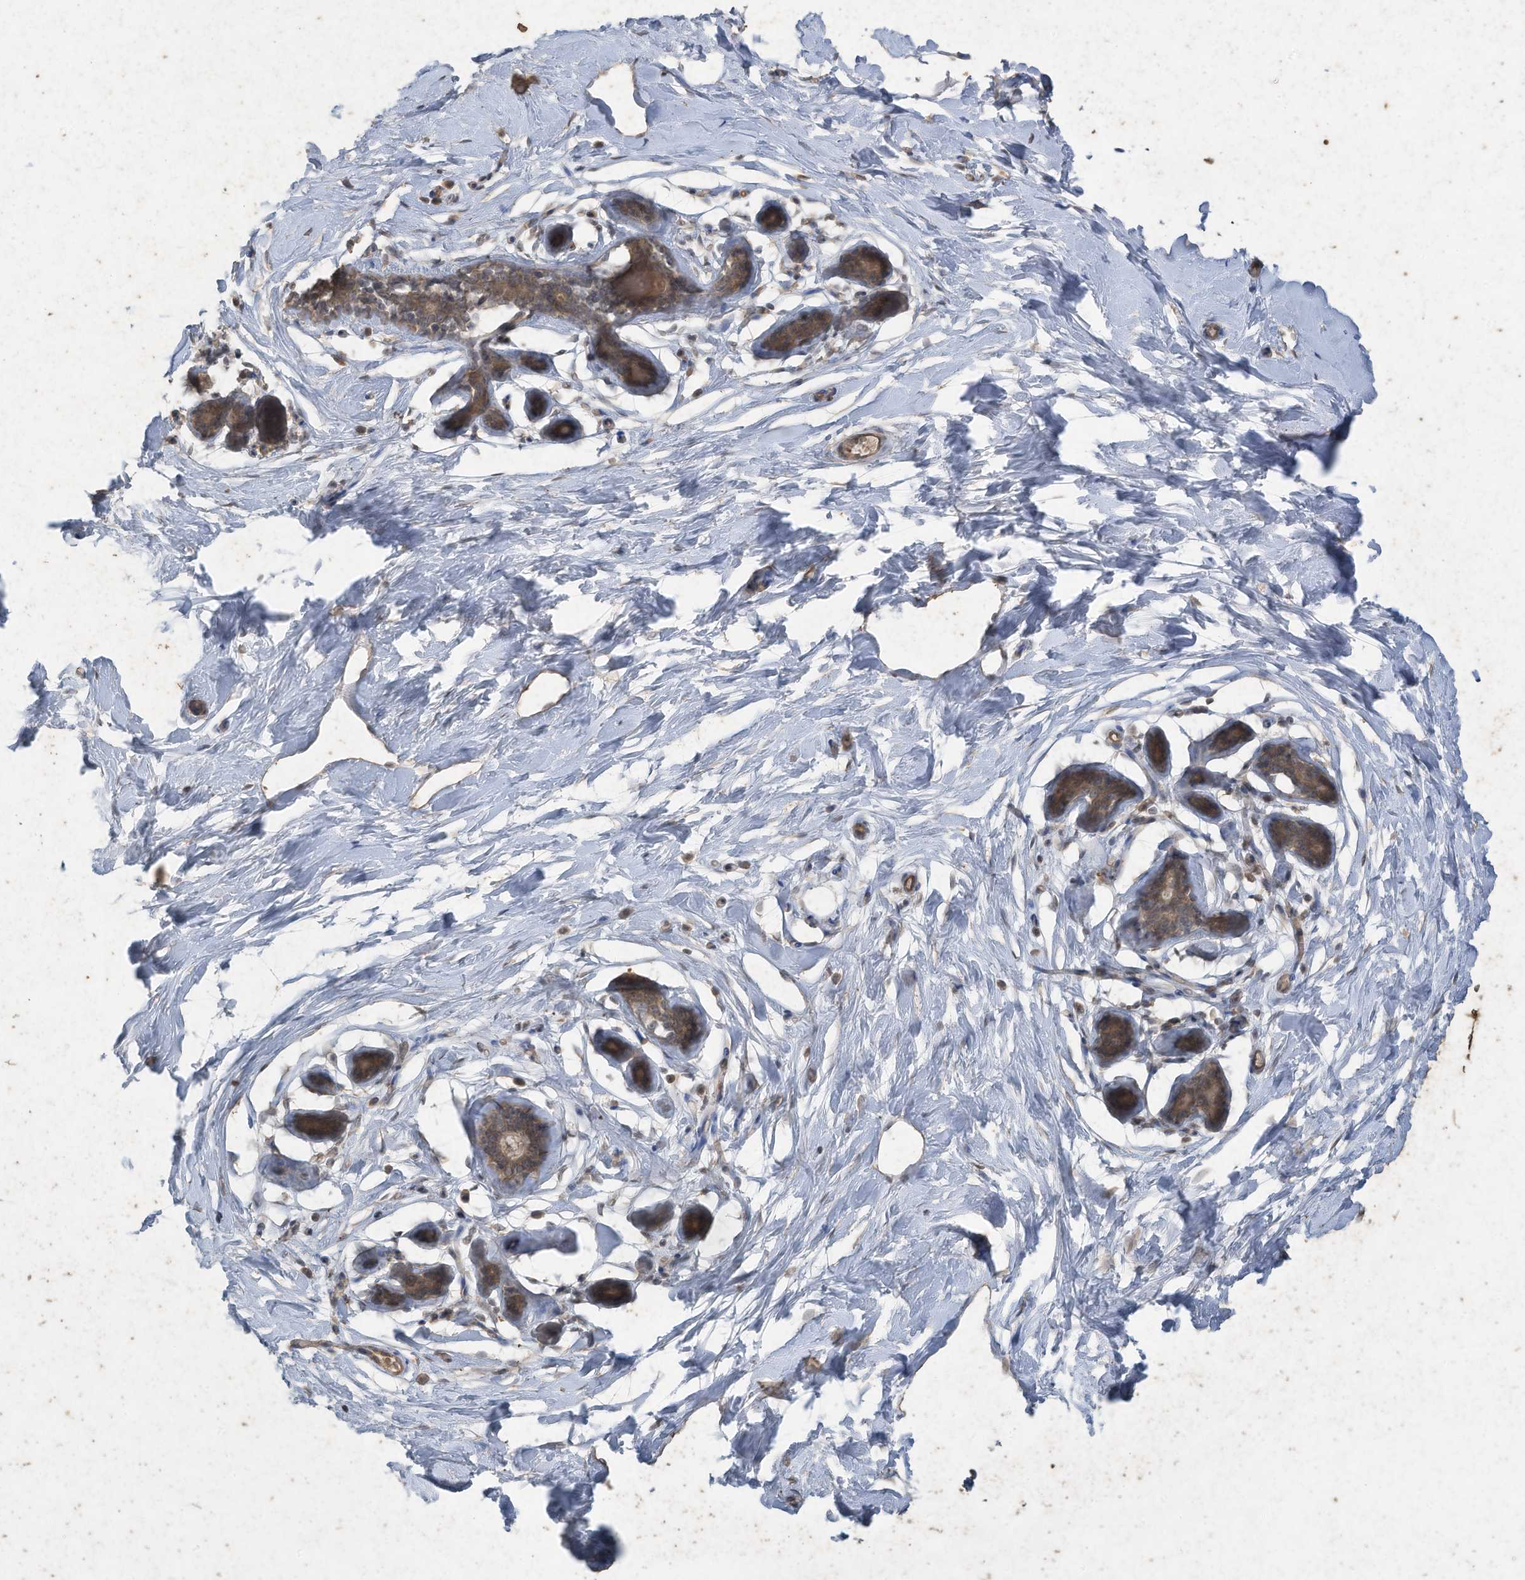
{"staining": {"intensity": "weak", "quantity": "25%-75%", "location": "cytoplasmic/membranous"}, "tissue": "adipose tissue", "cell_type": "Adipocytes", "image_type": "normal", "snomed": [{"axis": "morphology", "description": "Normal tissue, NOS"}, {"axis": "topography", "description": "Breast"}], "caption": "The micrograph reveals staining of unremarkable adipose tissue, revealing weak cytoplasmic/membranous protein positivity (brown color) within adipocytes.", "gene": "MATN2", "patient": {"sex": "female", "age": 23}}